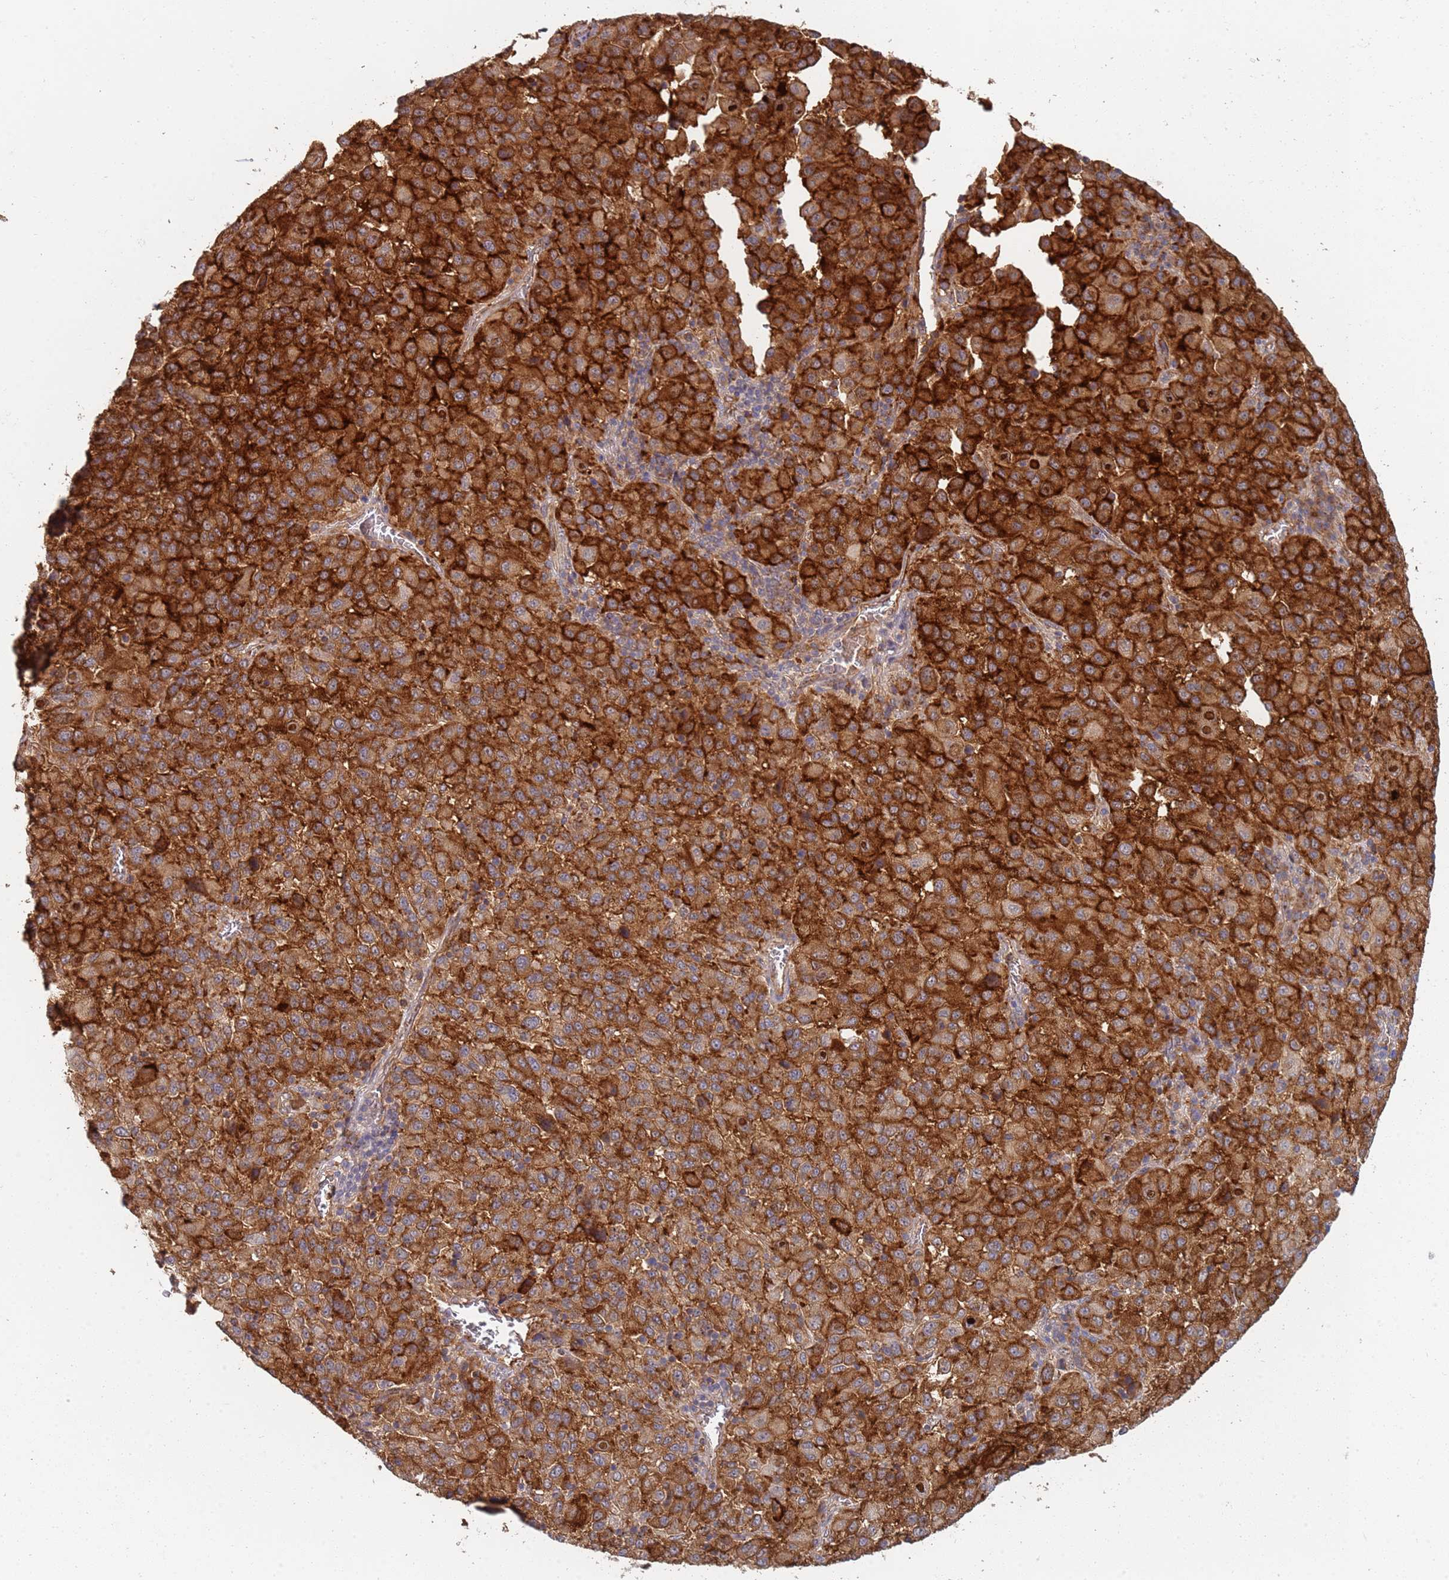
{"staining": {"intensity": "strong", "quantity": ">75%", "location": "cytoplasmic/membranous"}, "tissue": "melanoma", "cell_type": "Tumor cells", "image_type": "cancer", "snomed": [{"axis": "morphology", "description": "Malignant melanoma, Metastatic site"}, {"axis": "topography", "description": "Lung"}], "caption": "Immunohistochemical staining of human melanoma shows high levels of strong cytoplasmic/membranous protein expression in approximately >75% of tumor cells. (DAB = brown stain, brightfield microscopy at high magnification).", "gene": "ABCB6", "patient": {"sex": "male", "age": 64}}